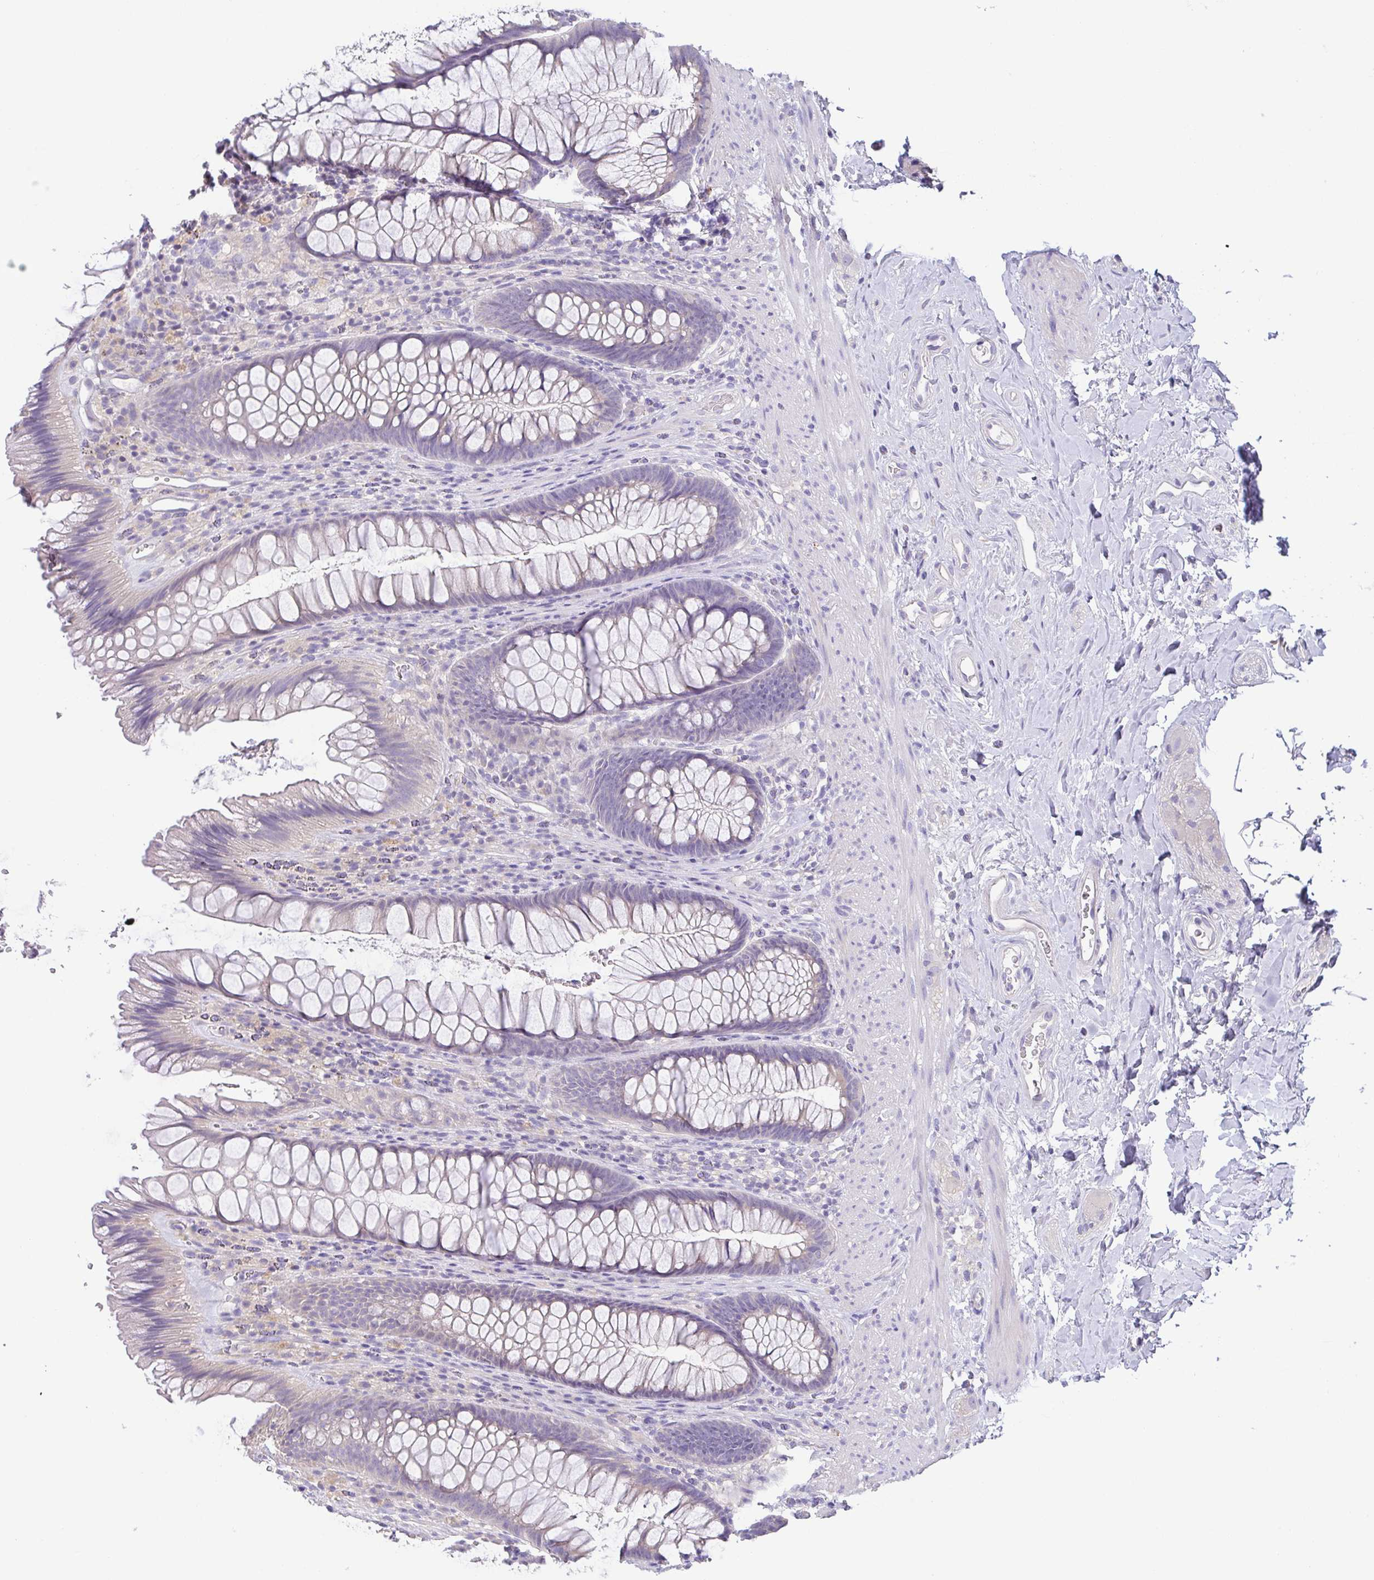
{"staining": {"intensity": "weak", "quantity": "25%-75%", "location": "cytoplasmic/membranous"}, "tissue": "rectum", "cell_type": "Glandular cells", "image_type": "normal", "snomed": [{"axis": "morphology", "description": "Normal tissue, NOS"}, {"axis": "topography", "description": "Rectum"}], "caption": "Immunohistochemistry (IHC) of normal rectum reveals low levels of weak cytoplasmic/membranous staining in approximately 25%-75% of glandular cells. (DAB (3,3'-diaminobenzidine) = brown stain, brightfield microscopy at high magnification).", "gene": "PKDREJ", "patient": {"sex": "male", "age": 53}}